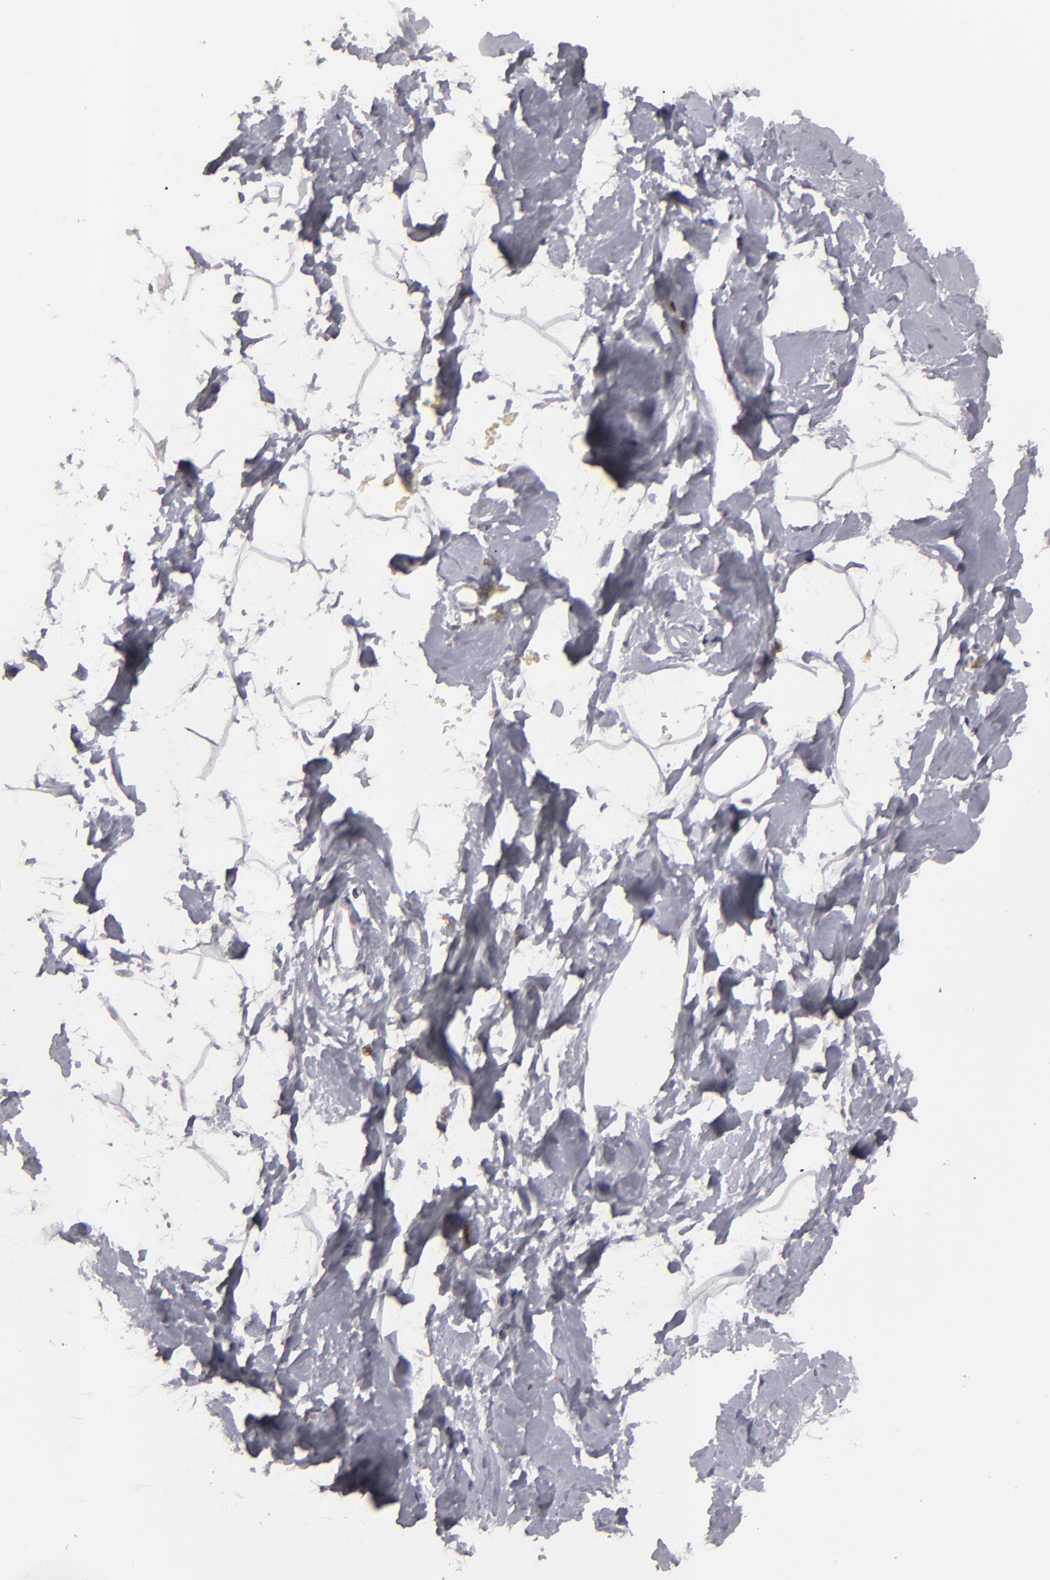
{"staining": {"intensity": "negative", "quantity": "none", "location": "none"}, "tissue": "breast", "cell_type": "Adipocytes", "image_type": "normal", "snomed": [{"axis": "morphology", "description": "Normal tissue, NOS"}, {"axis": "topography", "description": "Breast"}], "caption": "This is an immunohistochemistry photomicrograph of normal human breast. There is no expression in adipocytes.", "gene": "FEN1", "patient": {"sex": "female", "age": 23}}